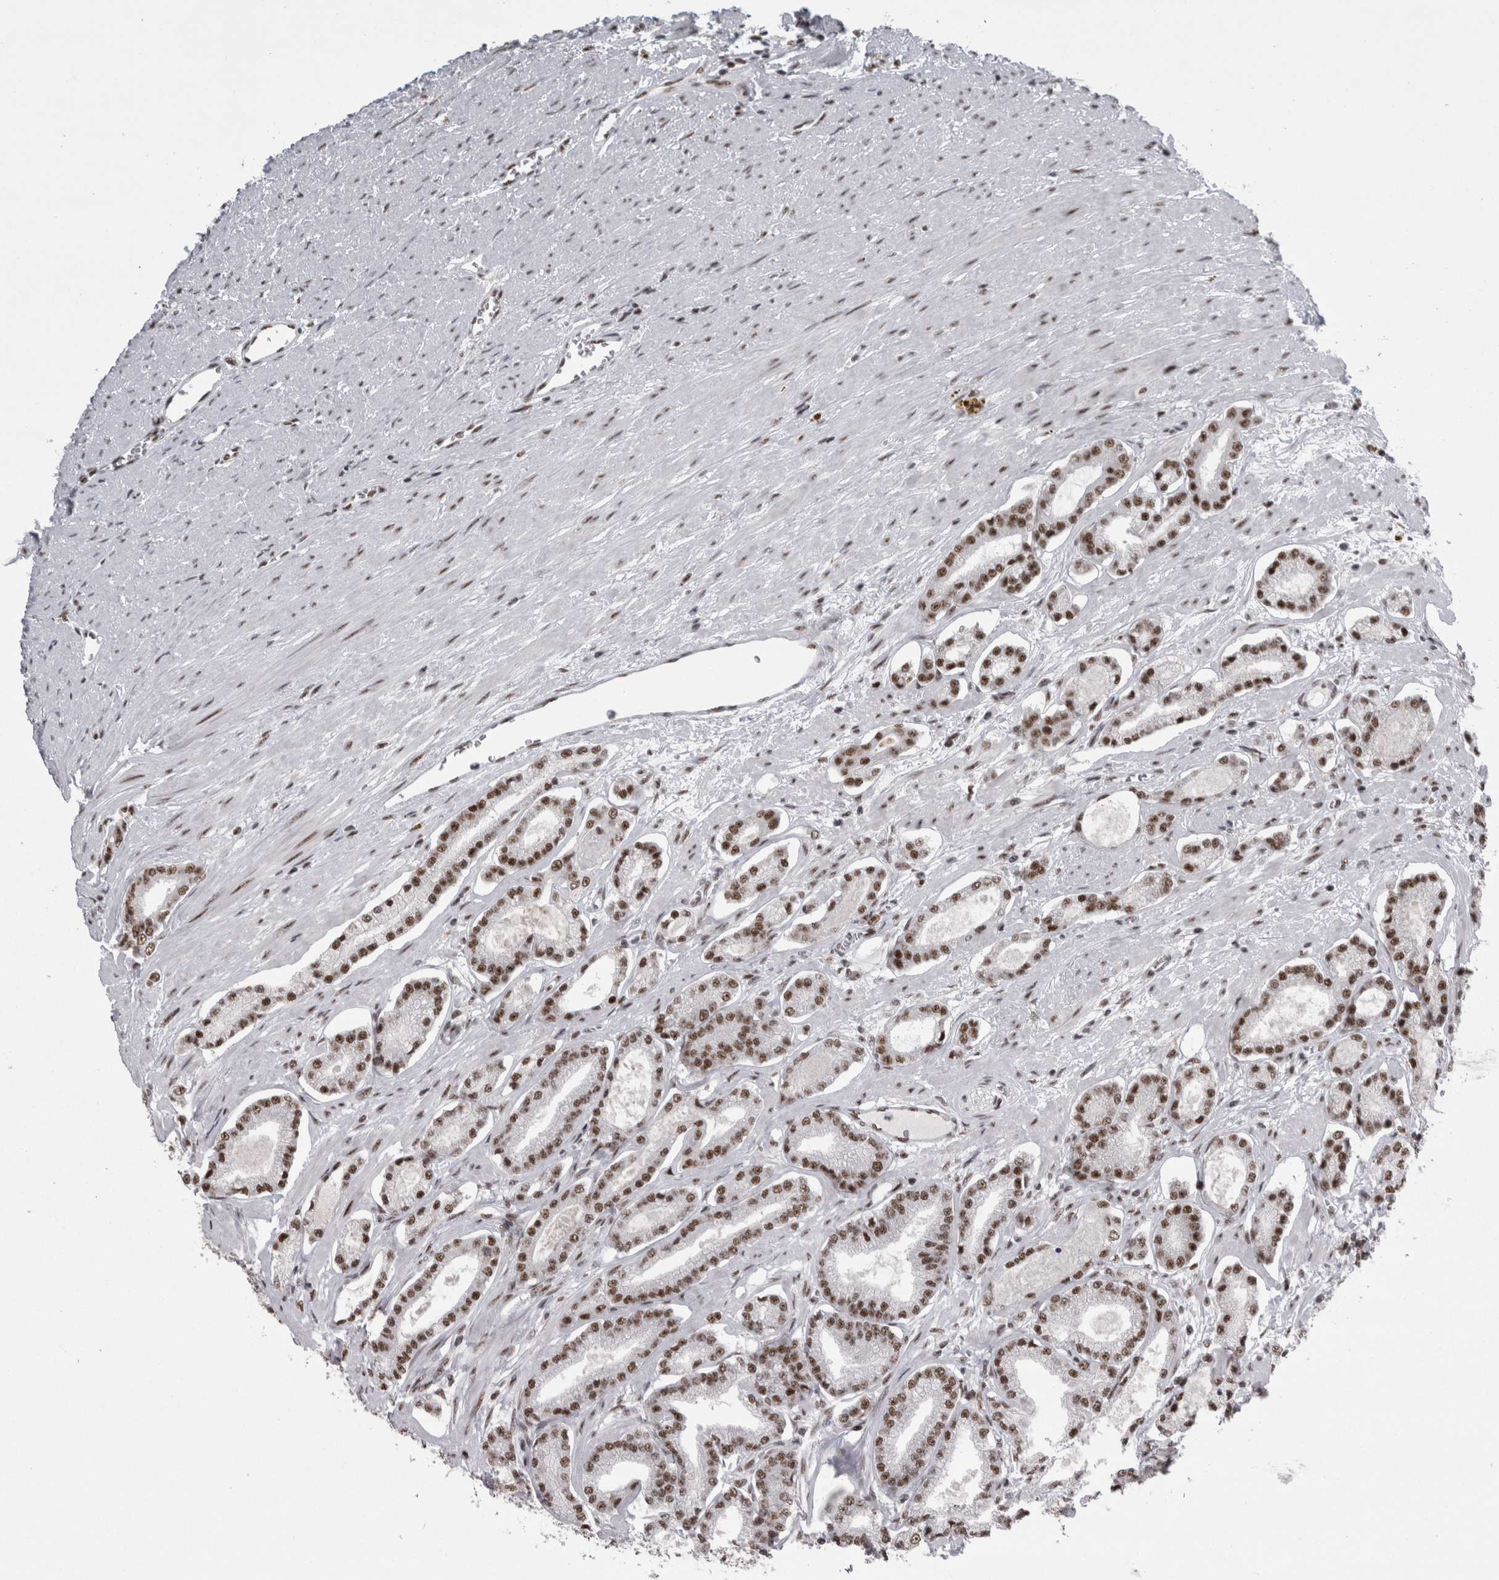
{"staining": {"intensity": "moderate", "quantity": ">75%", "location": "nuclear"}, "tissue": "prostate cancer", "cell_type": "Tumor cells", "image_type": "cancer", "snomed": [{"axis": "morphology", "description": "Adenocarcinoma, Low grade"}, {"axis": "topography", "description": "Prostate"}], "caption": "Human prostate low-grade adenocarcinoma stained with a brown dye displays moderate nuclear positive positivity in approximately >75% of tumor cells.", "gene": "SNRNP40", "patient": {"sex": "male", "age": 60}}